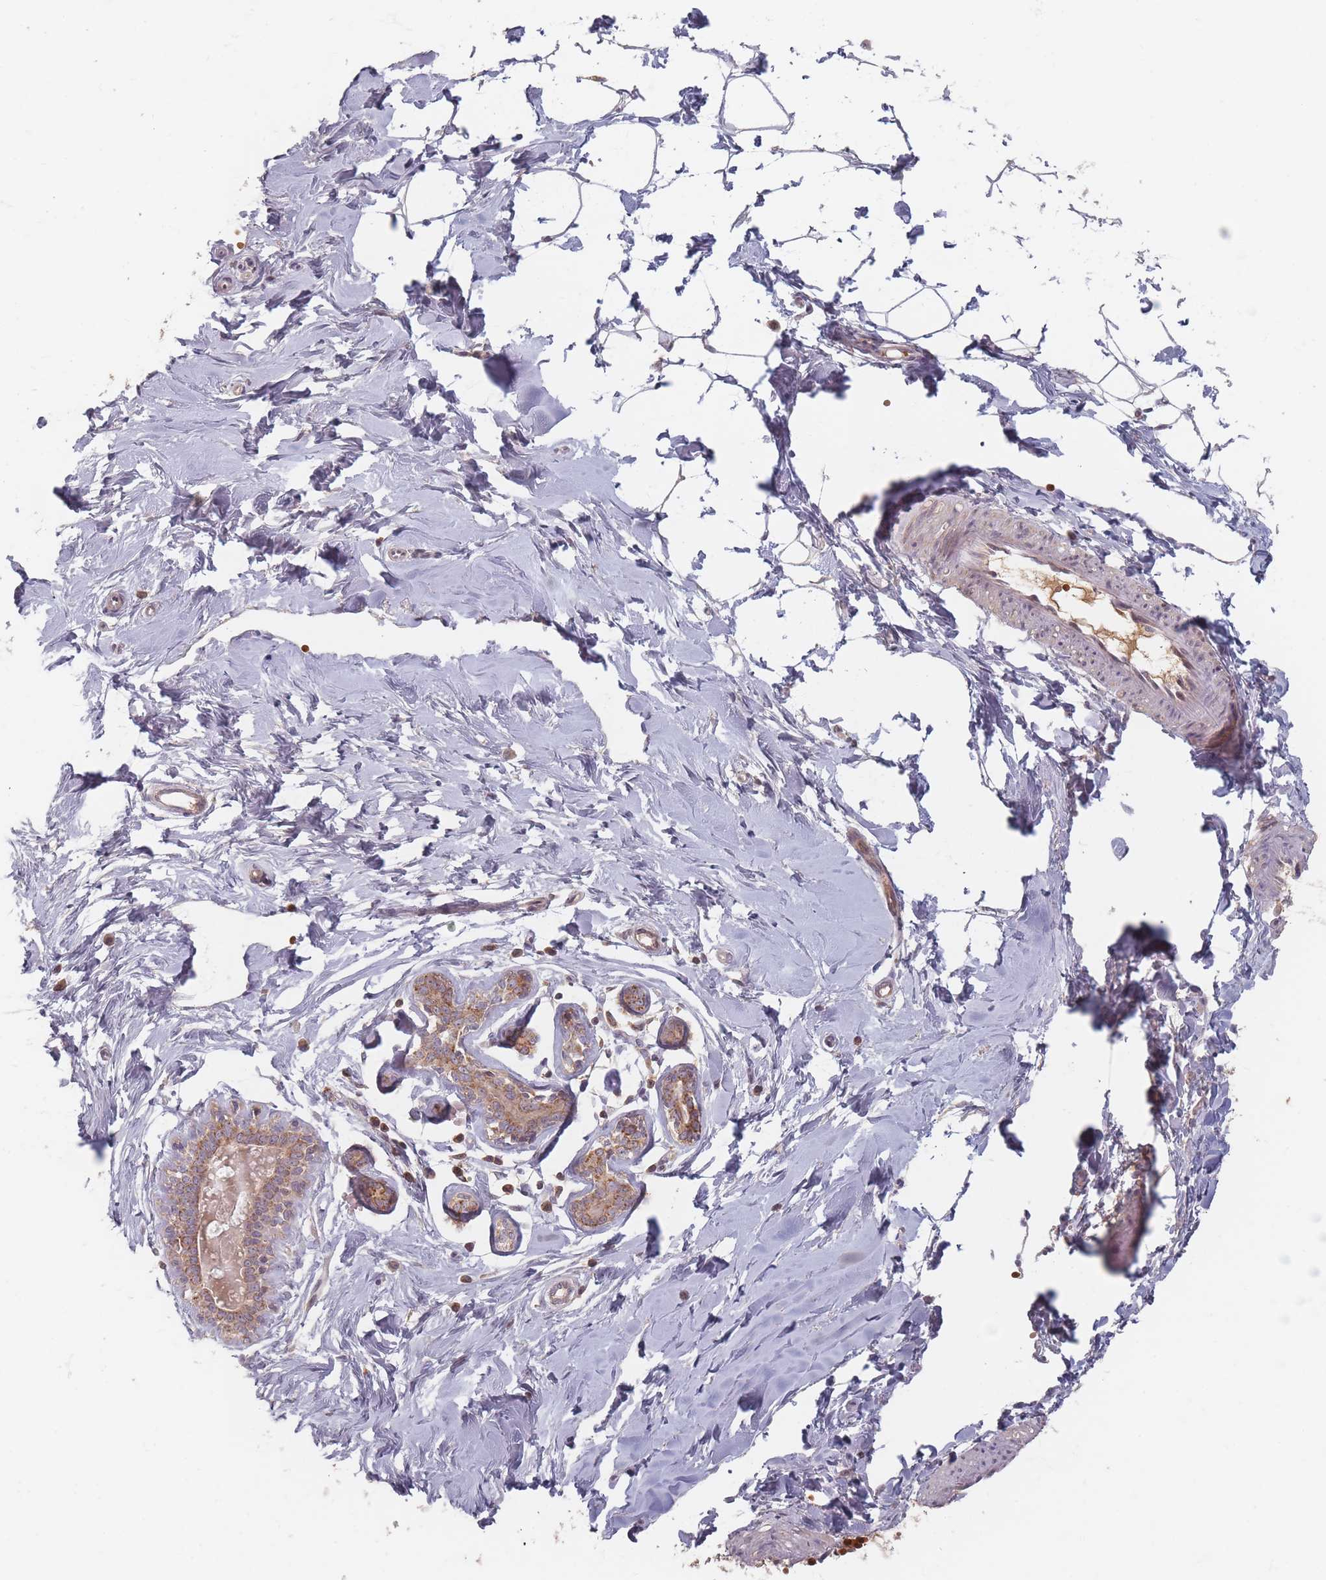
{"staining": {"intensity": "negative", "quantity": "none", "location": "none"}, "tissue": "breast", "cell_type": "Adipocytes", "image_type": "normal", "snomed": [{"axis": "morphology", "description": "Normal tissue, NOS"}, {"axis": "topography", "description": "Breast"}], "caption": "Protein analysis of normal breast demonstrates no significant staining in adipocytes. (Immunohistochemistry (ihc), brightfield microscopy, high magnification).", "gene": "OR2M4", "patient": {"sex": "female", "age": 23}}